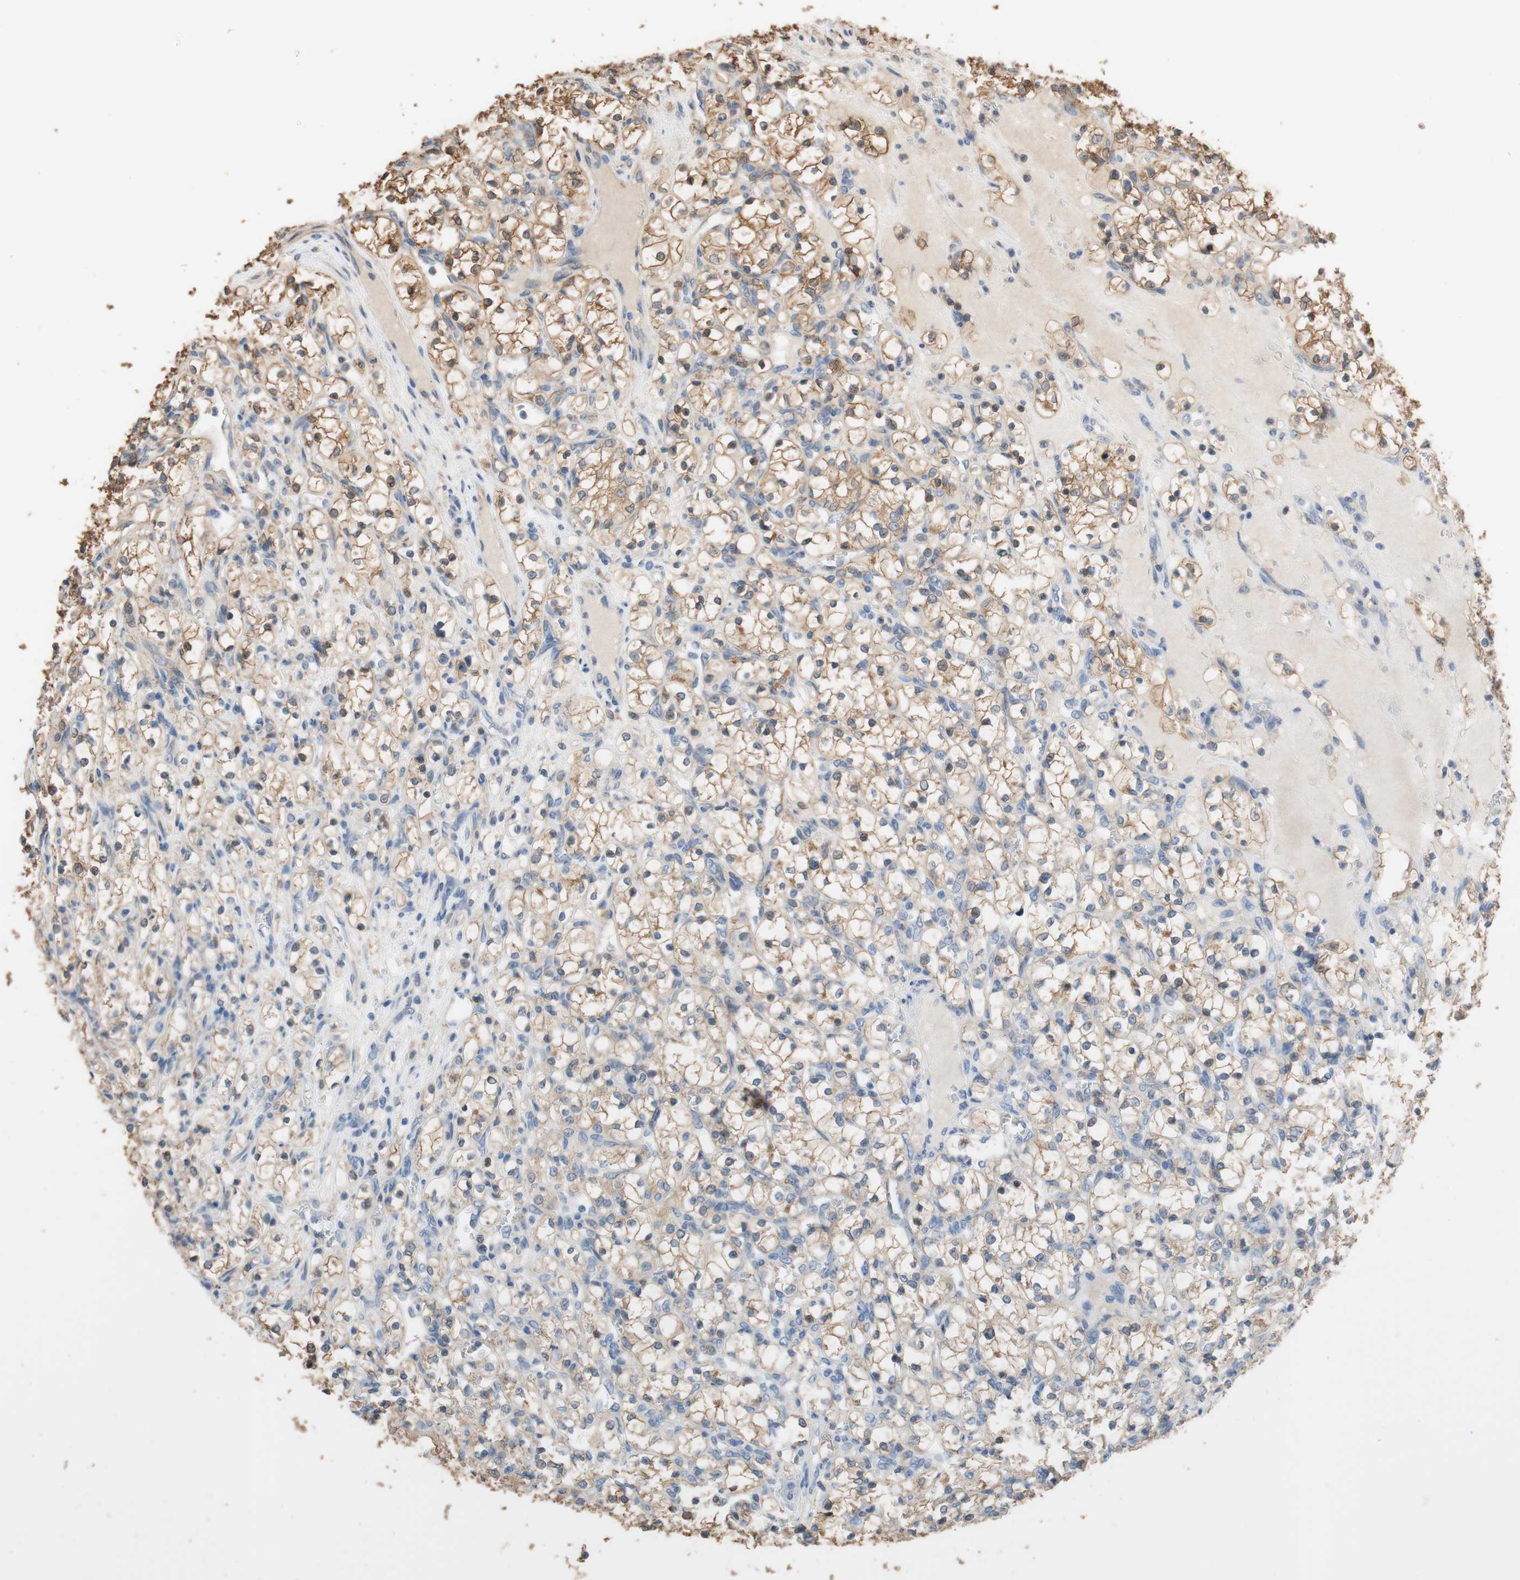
{"staining": {"intensity": "moderate", "quantity": "25%-75%", "location": "cytoplasmic/membranous"}, "tissue": "renal cancer", "cell_type": "Tumor cells", "image_type": "cancer", "snomed": [{"axis": "morphology", "description": "Adenocarcinoma, NOS"}, {"axis": "topography", "description": "Kidney"}], "caption": "A high-resolution photomicrograph shows immunohistochemistry staining of adenocarcinoma (renal), which shows moderate cytoplasmic/membranous staining in approximately 25%-75% of tumor cells. (IHC, brightfield microscopy, high magnification).", "gene": "ALDH1A2", "patient": {"sex": "female", "age": 69}}